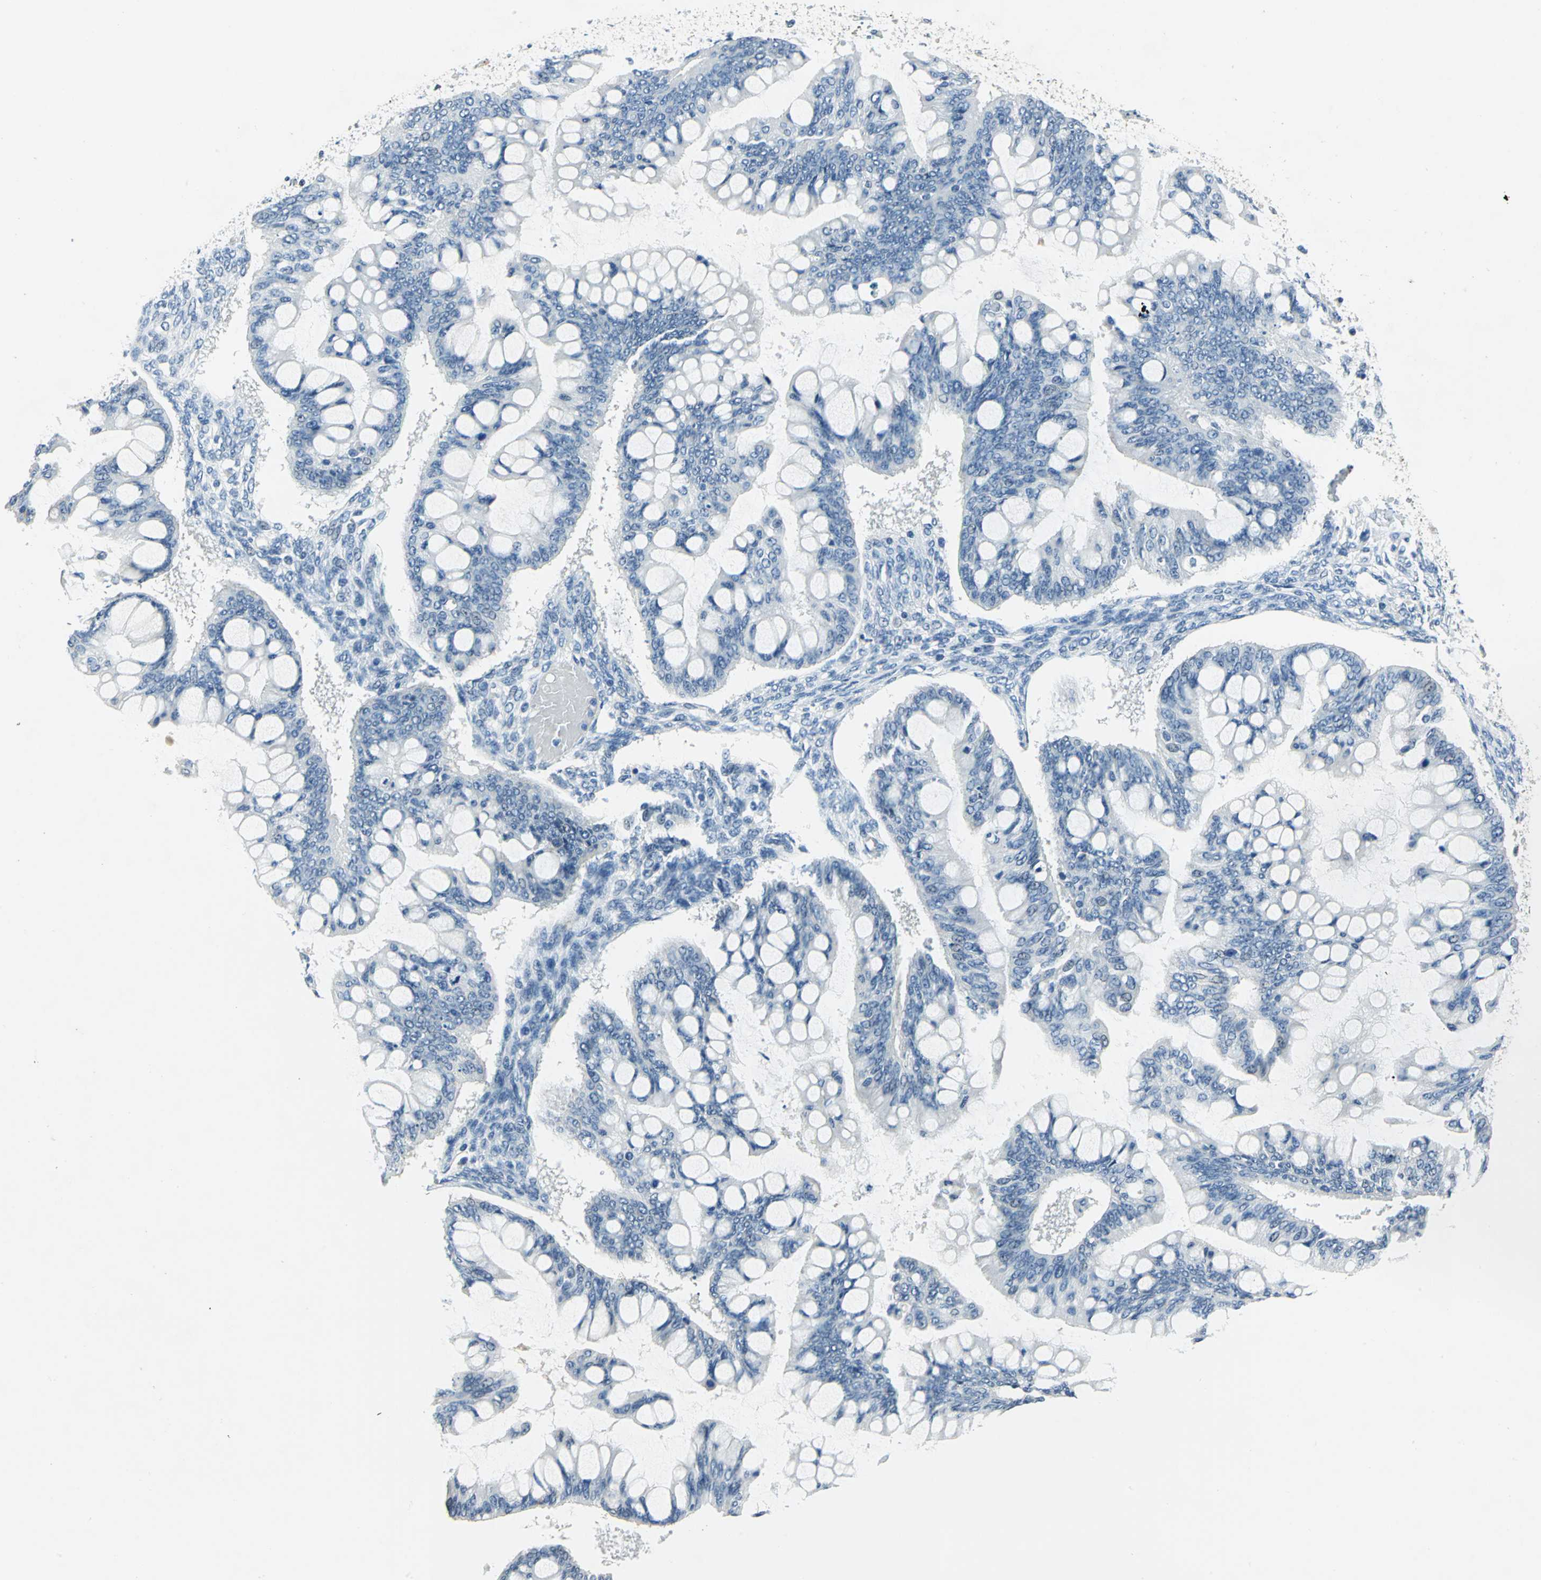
{"staining": {"intensity": "negative", "quantity": "none", "location": "none"}, "tissue": "ovarian cancer", "cell_type": "Tumor cells", "image_type": "cancer", "snomed": [{"axis": "morphology", "description": "Cystadenocarcinoma, mucinous, NOS"}, {"axis": "topography", "description": "Ovary"}], "caption": "A histopathology image of ovarian cancer stained for a protein shows no brown staining in tumor cells.", "gene": "RAD17", "patient": {"sex": "female", "age": 73}}